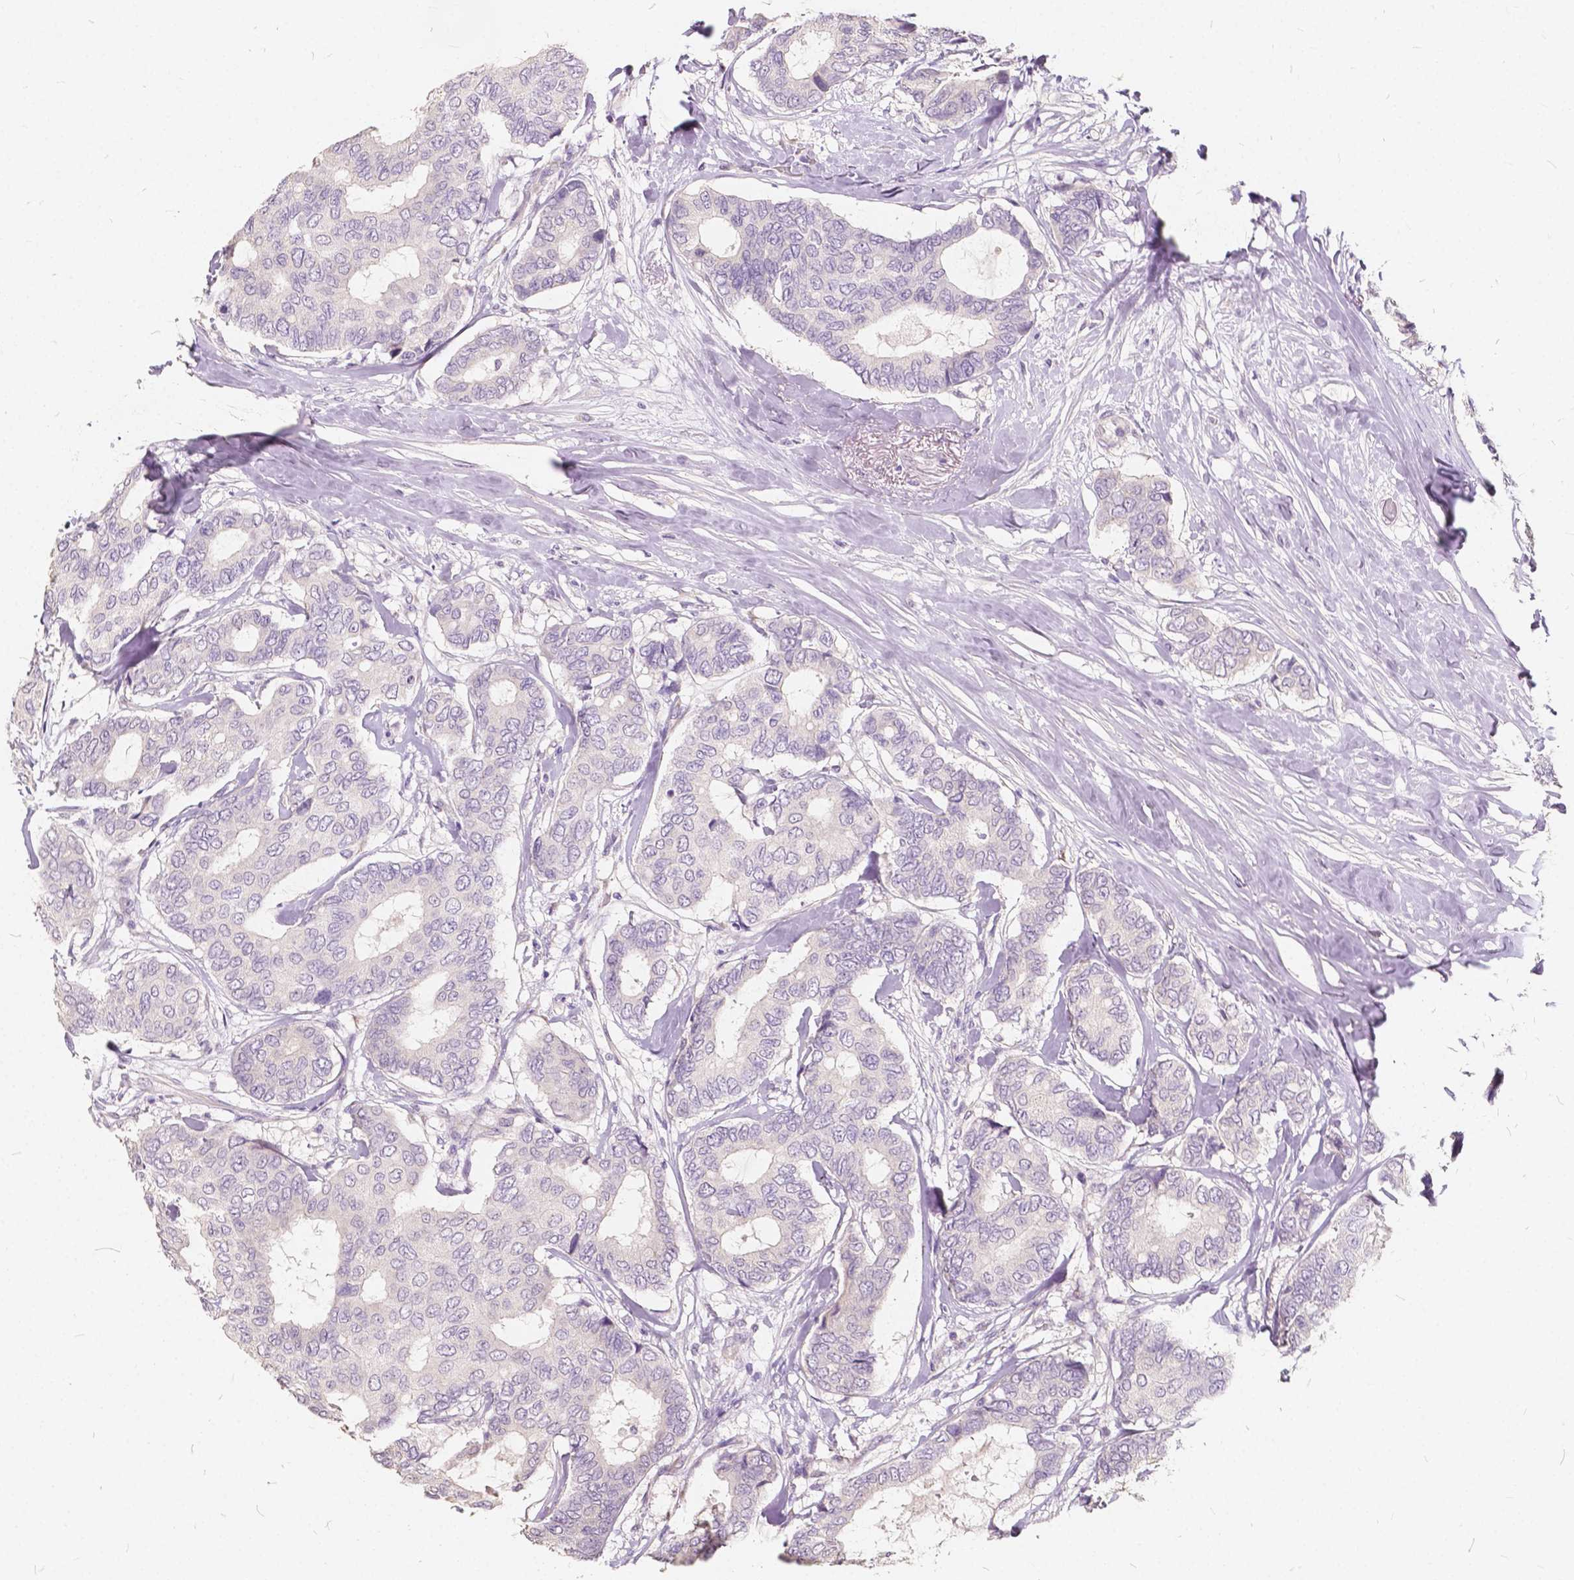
{"staining": {"intensity": "negative", "quantity": "none", "location": "none"}, "tissue": "breast cancer", "cell_type": "Tumor cells", "image_type": "cancer", "snomed": [{"axis": "morphology", "description": "Duct carcinoma"}, {"axis": "topography", "description": "Breast"}], "caption": "Tumor cells are negative for protein expression in human breast cancer (invasive ductal carcinoma).", "gene": "SLC7A8", "patient": {"sex": "female", "age": 75}}